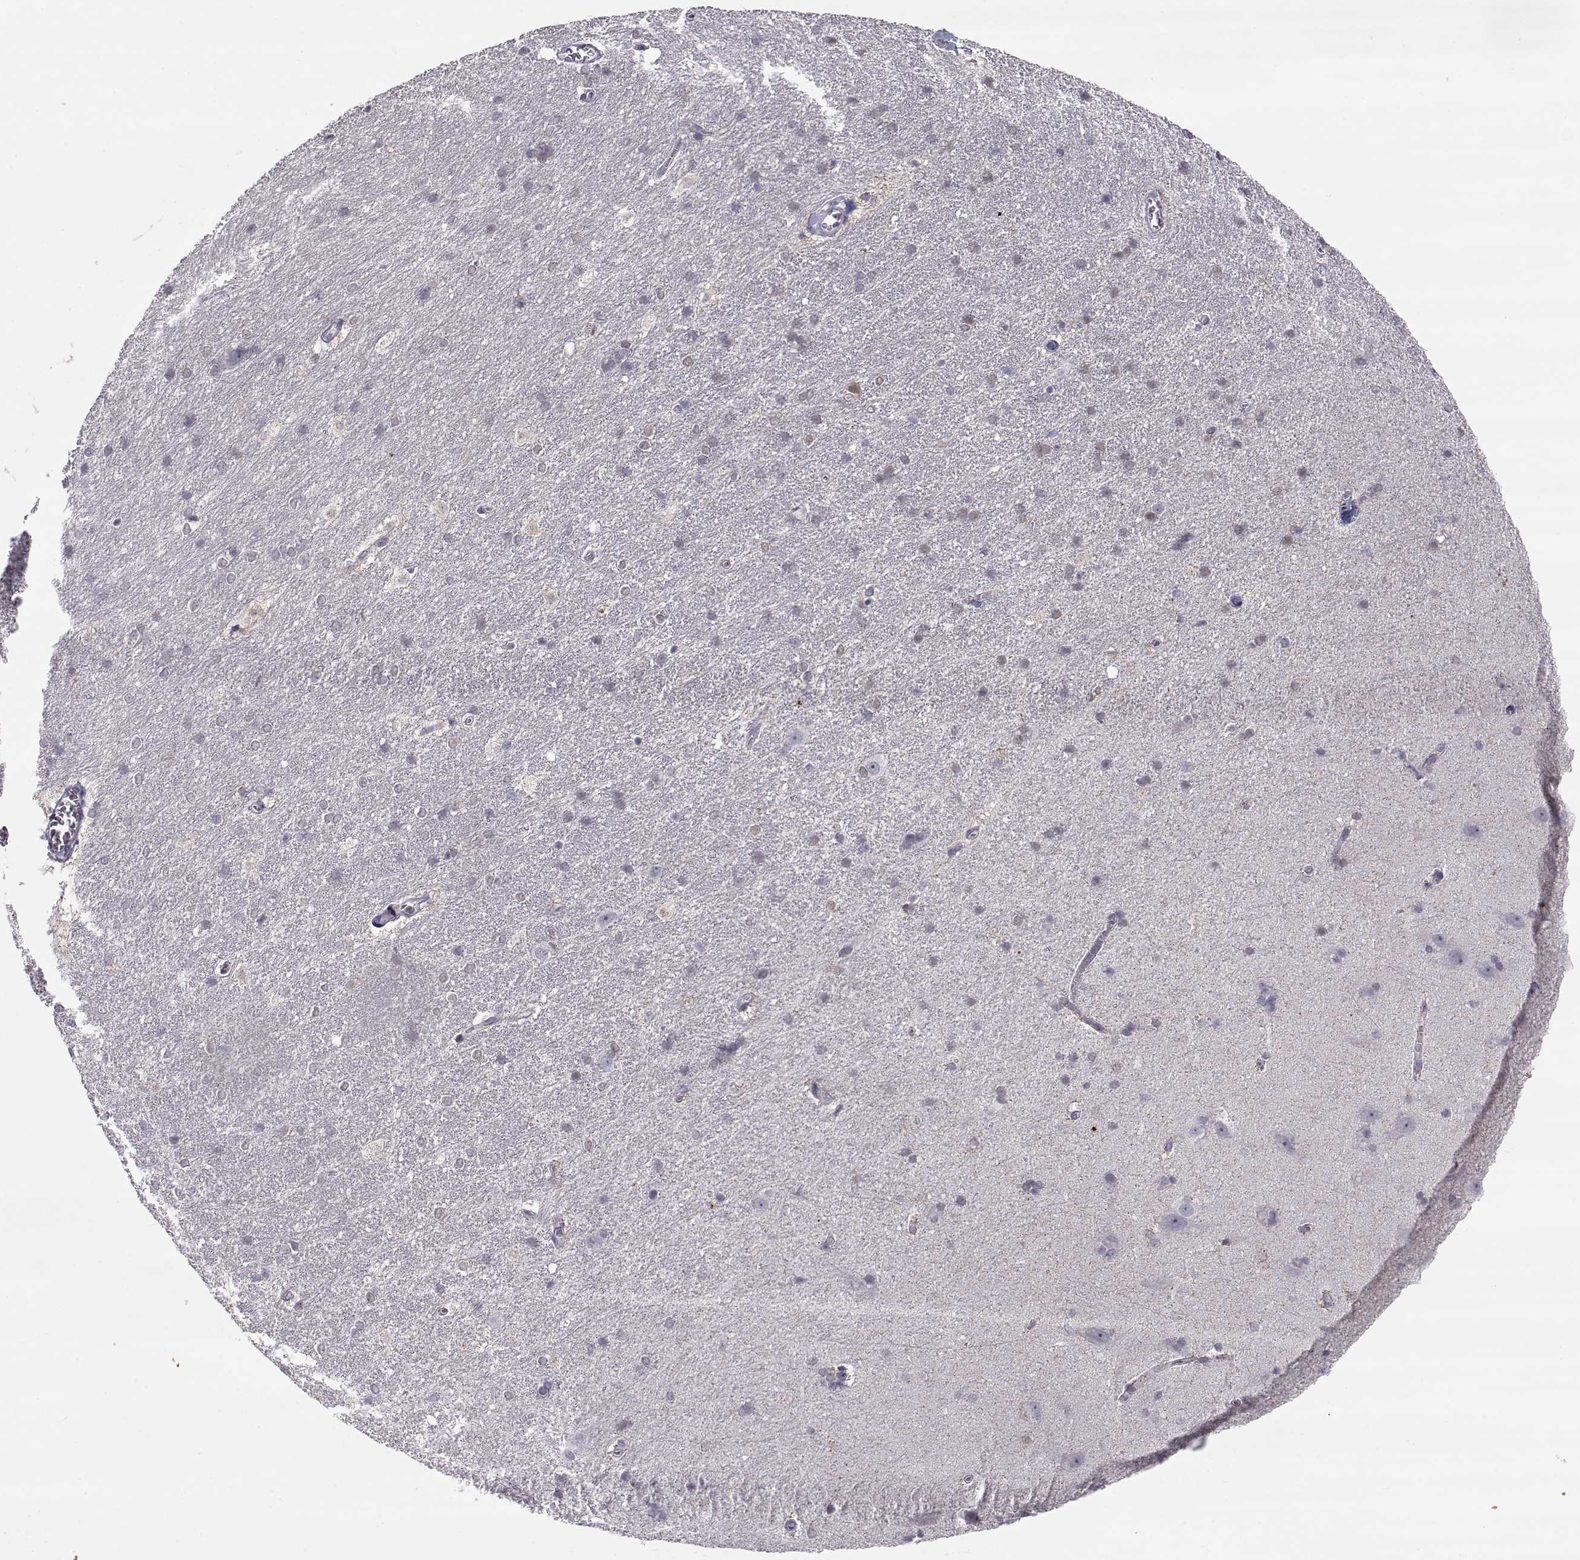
{"staining": {"intensity": "negative", "quantity": "none", "location": "none"}, "tissue": "hippocampus", "cell_type": "Glial cells", "image_type": "normal", "snomed": [{"axis": "morphology", "description": "Normal tissue, NOS"}, {"axis": "topography", "description": "Cerebral cortex"}, {"axis": "topography", "description": "Hippocampus"}], "caption": "Immunohistochemistry of benign human hippocampus shows no positivity in glial cells.", "gene": "NPVF", "patient": {"sex": "female", "age": 19}}